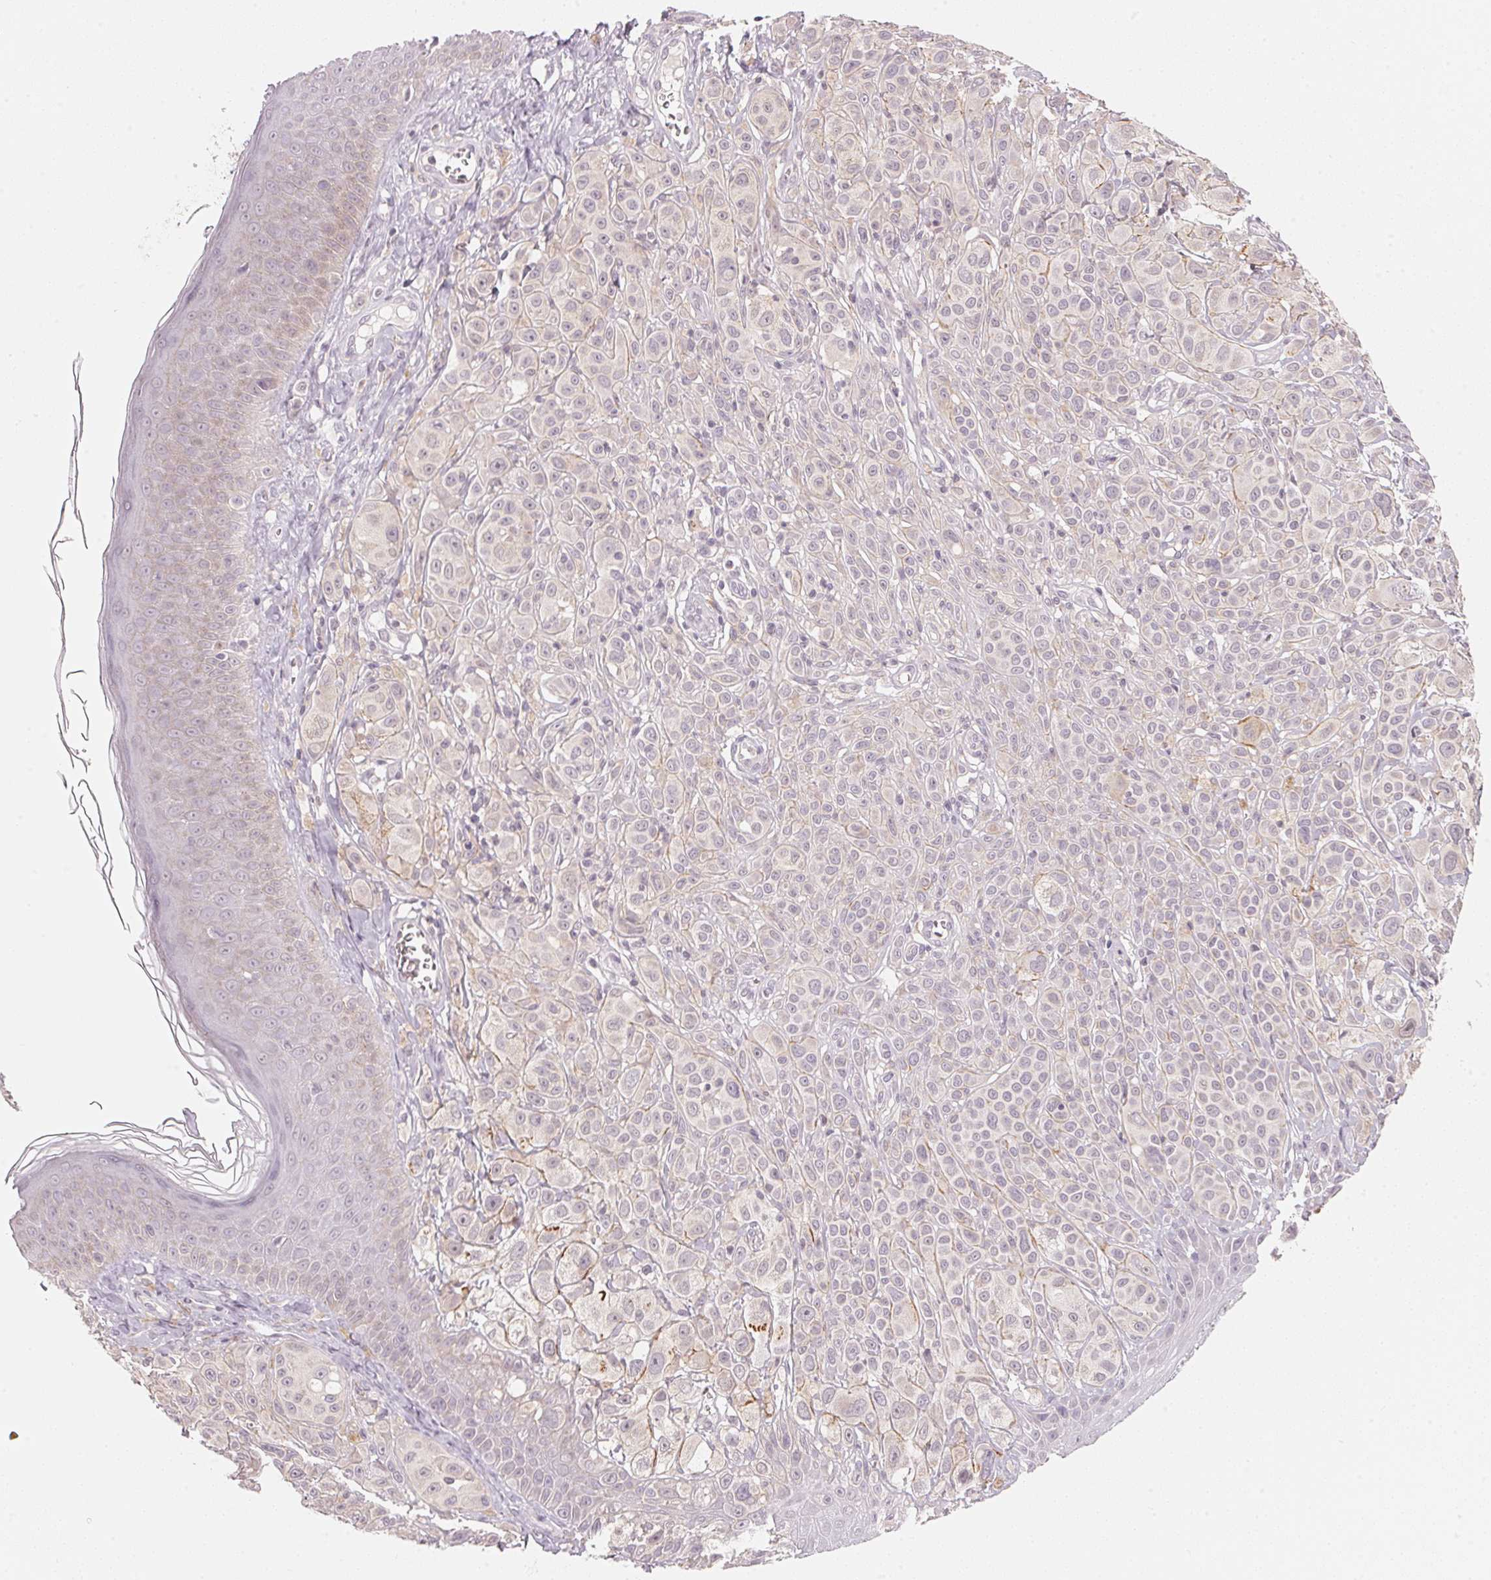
{"staining": {"intensity": "negative", "quantity": "none", "location": "none"}, "tissue": "melanoma", "cell_type": "Tumor cells", "image_type": "cancer", "snomed": [{"axis": "morphology", "description": "Malignant melanoma, NOS"}, {"axis": "topography", "description": "Skin"}], "caption": "Malignant melanoma stained for a protein using immunohistochemistry reveals no expression tumor cells.", "gene": "ANKRD31", "patient": {"sex": "male", "age": 67}}